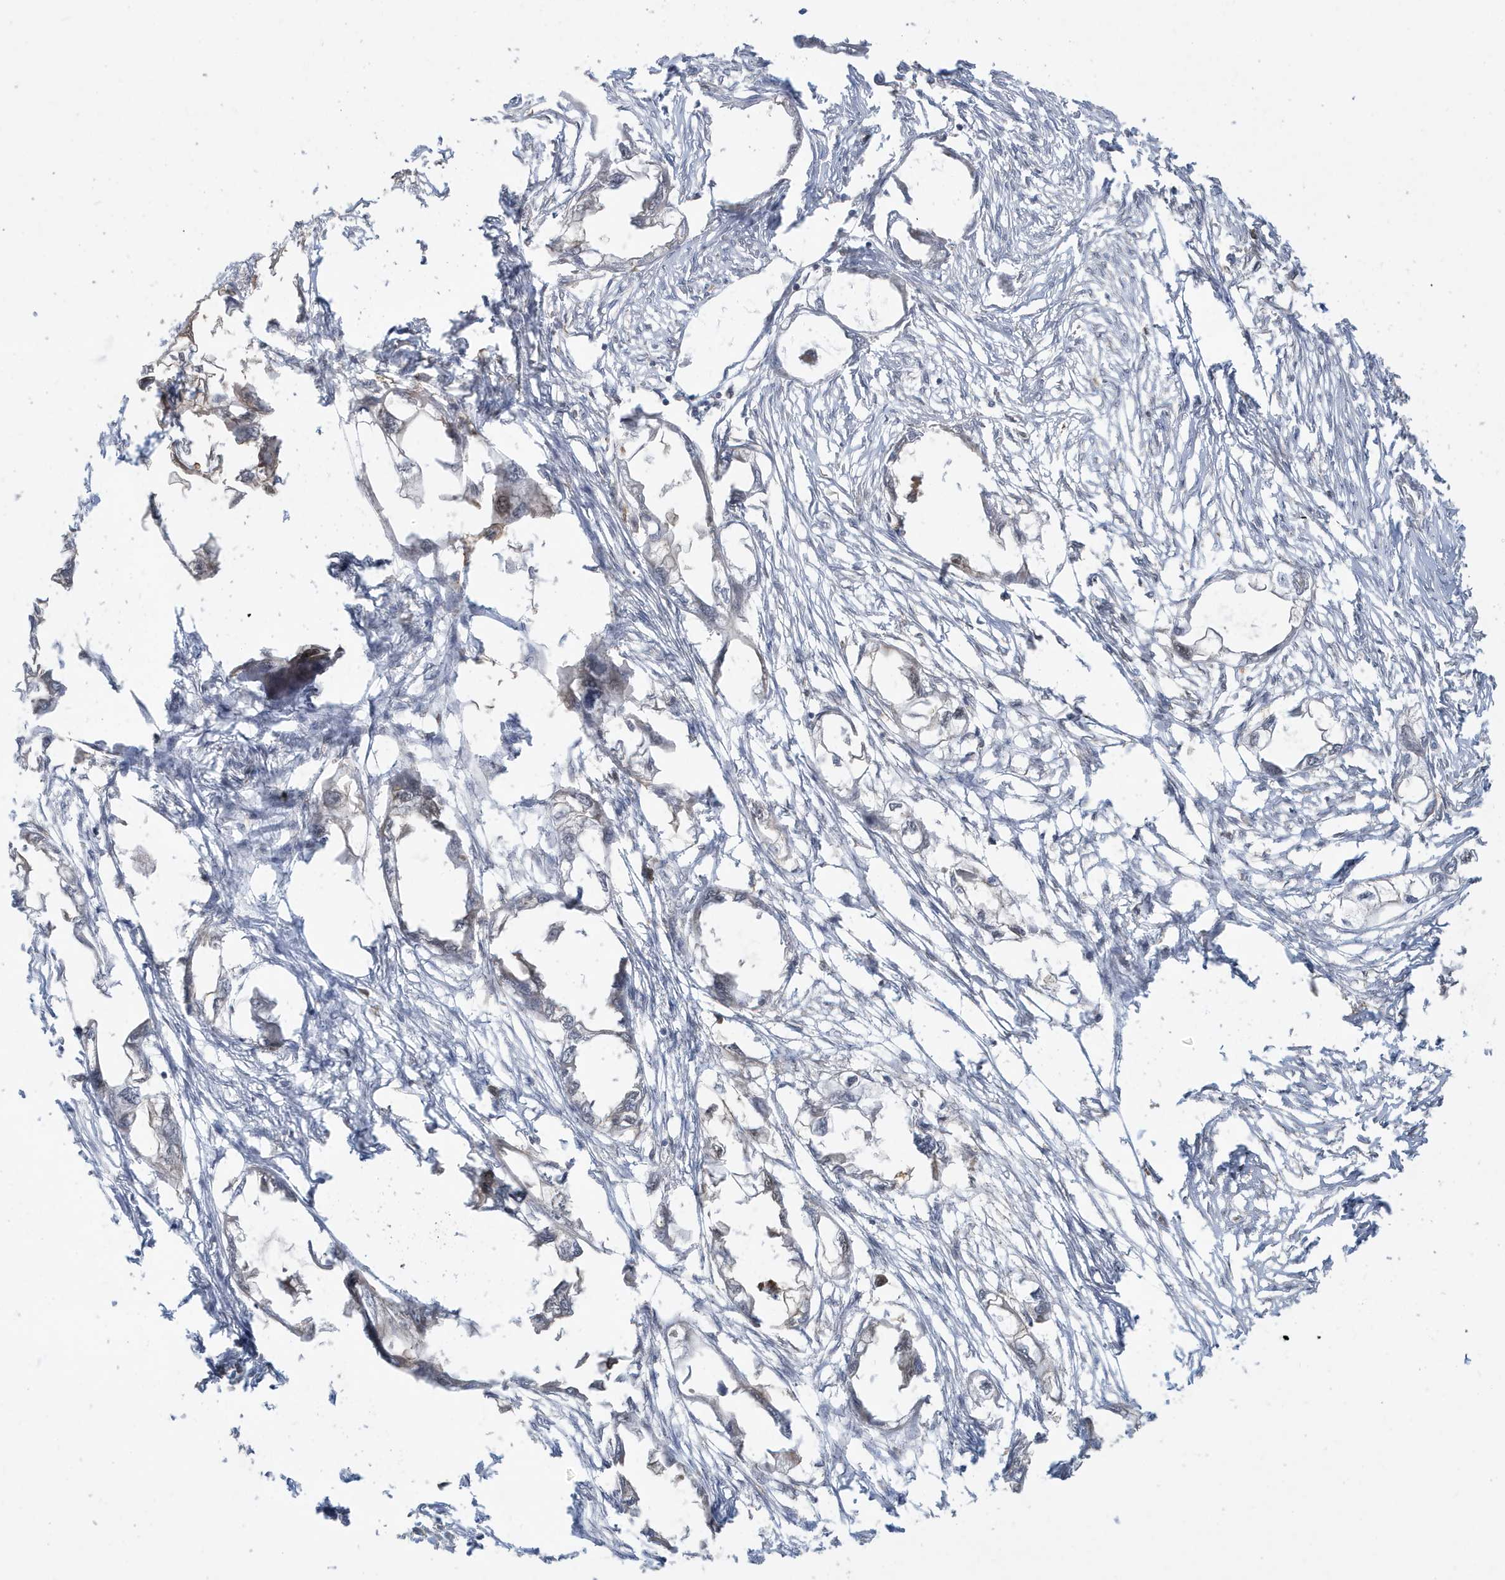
{"staining": {"intensity": "negative", "quantity": "none", "location": "none"}, "tissue": "endometrial cancer", "cell_type": "Tumor cells", "image_type": "cancer", "snomed": [{"axis": "morphology", "description": "Adenocarcinoma, NOS"}, {"axis": "morphology", "description": "Adenocarcinoma, metastatic, NOS"}, {"axis": "topography", "description": "Adipose tissue"}, {"axis": "topography", "description": "Endometrium"}], "caption": "Tumor cells are negative for protein expression in human endometrial cancer.", "gene": "PRRT3", "patient": {"sex": "female", "age": 67}}